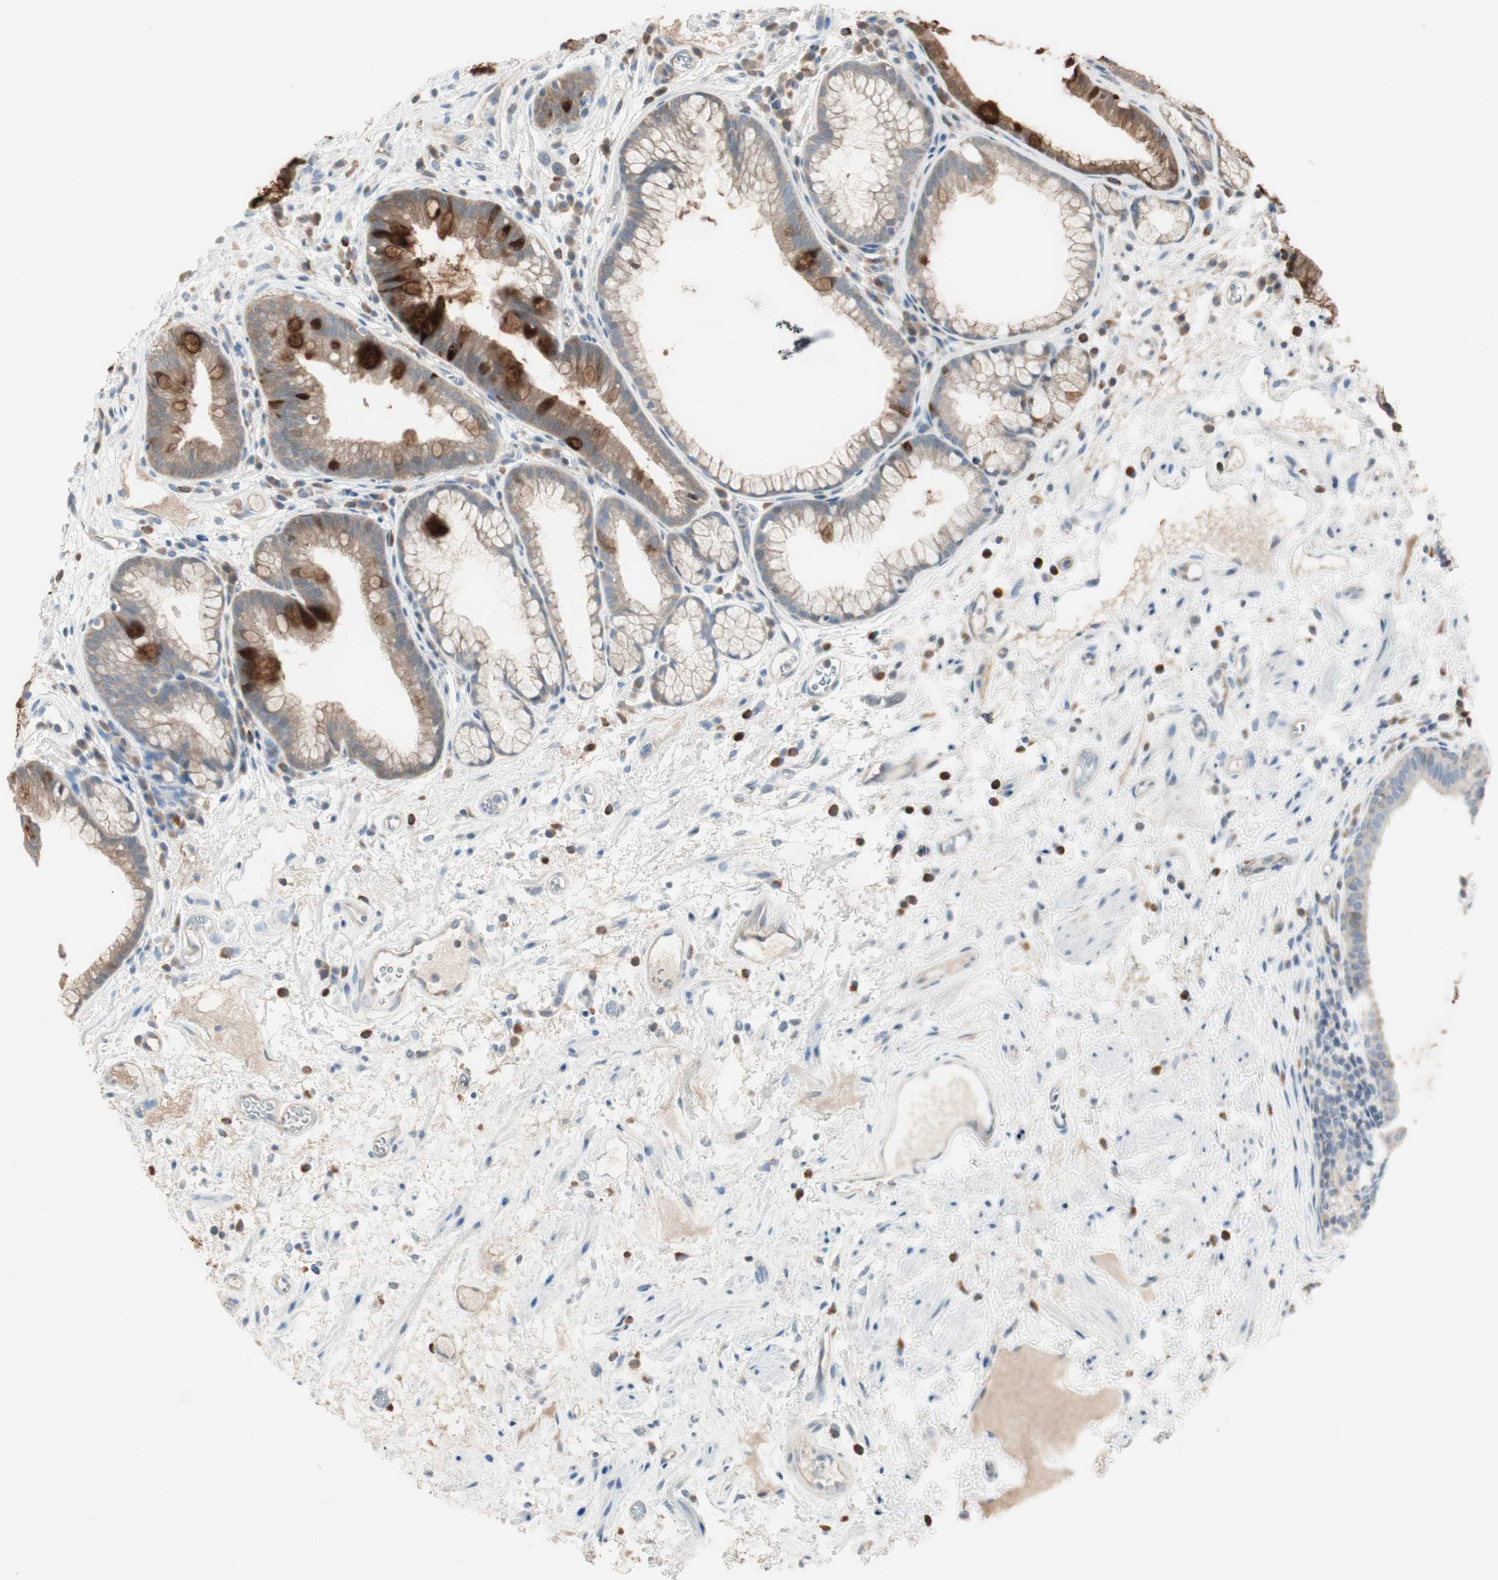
{"staining": {"intensity": "moderate", "quantity": "25%-75%", "location": "cytoplasmic/membranous"}, "tissue": "stomach", "cell_type": "Glandular cells", "image_type": "normal", "snomed": [{"axis": "morphology", "description": "Normal tissue, NOS"}, {"axis": "topography", "description": "Stomach, upper"}], "caption": "Brown immunohistochemical staining in benign stomach displays moderate cytoplasmic/membranous positivity in about 25%-75% of glandular cells.", "gene": "SPINK4", "patient": {"sex": "male", "age": 72}}